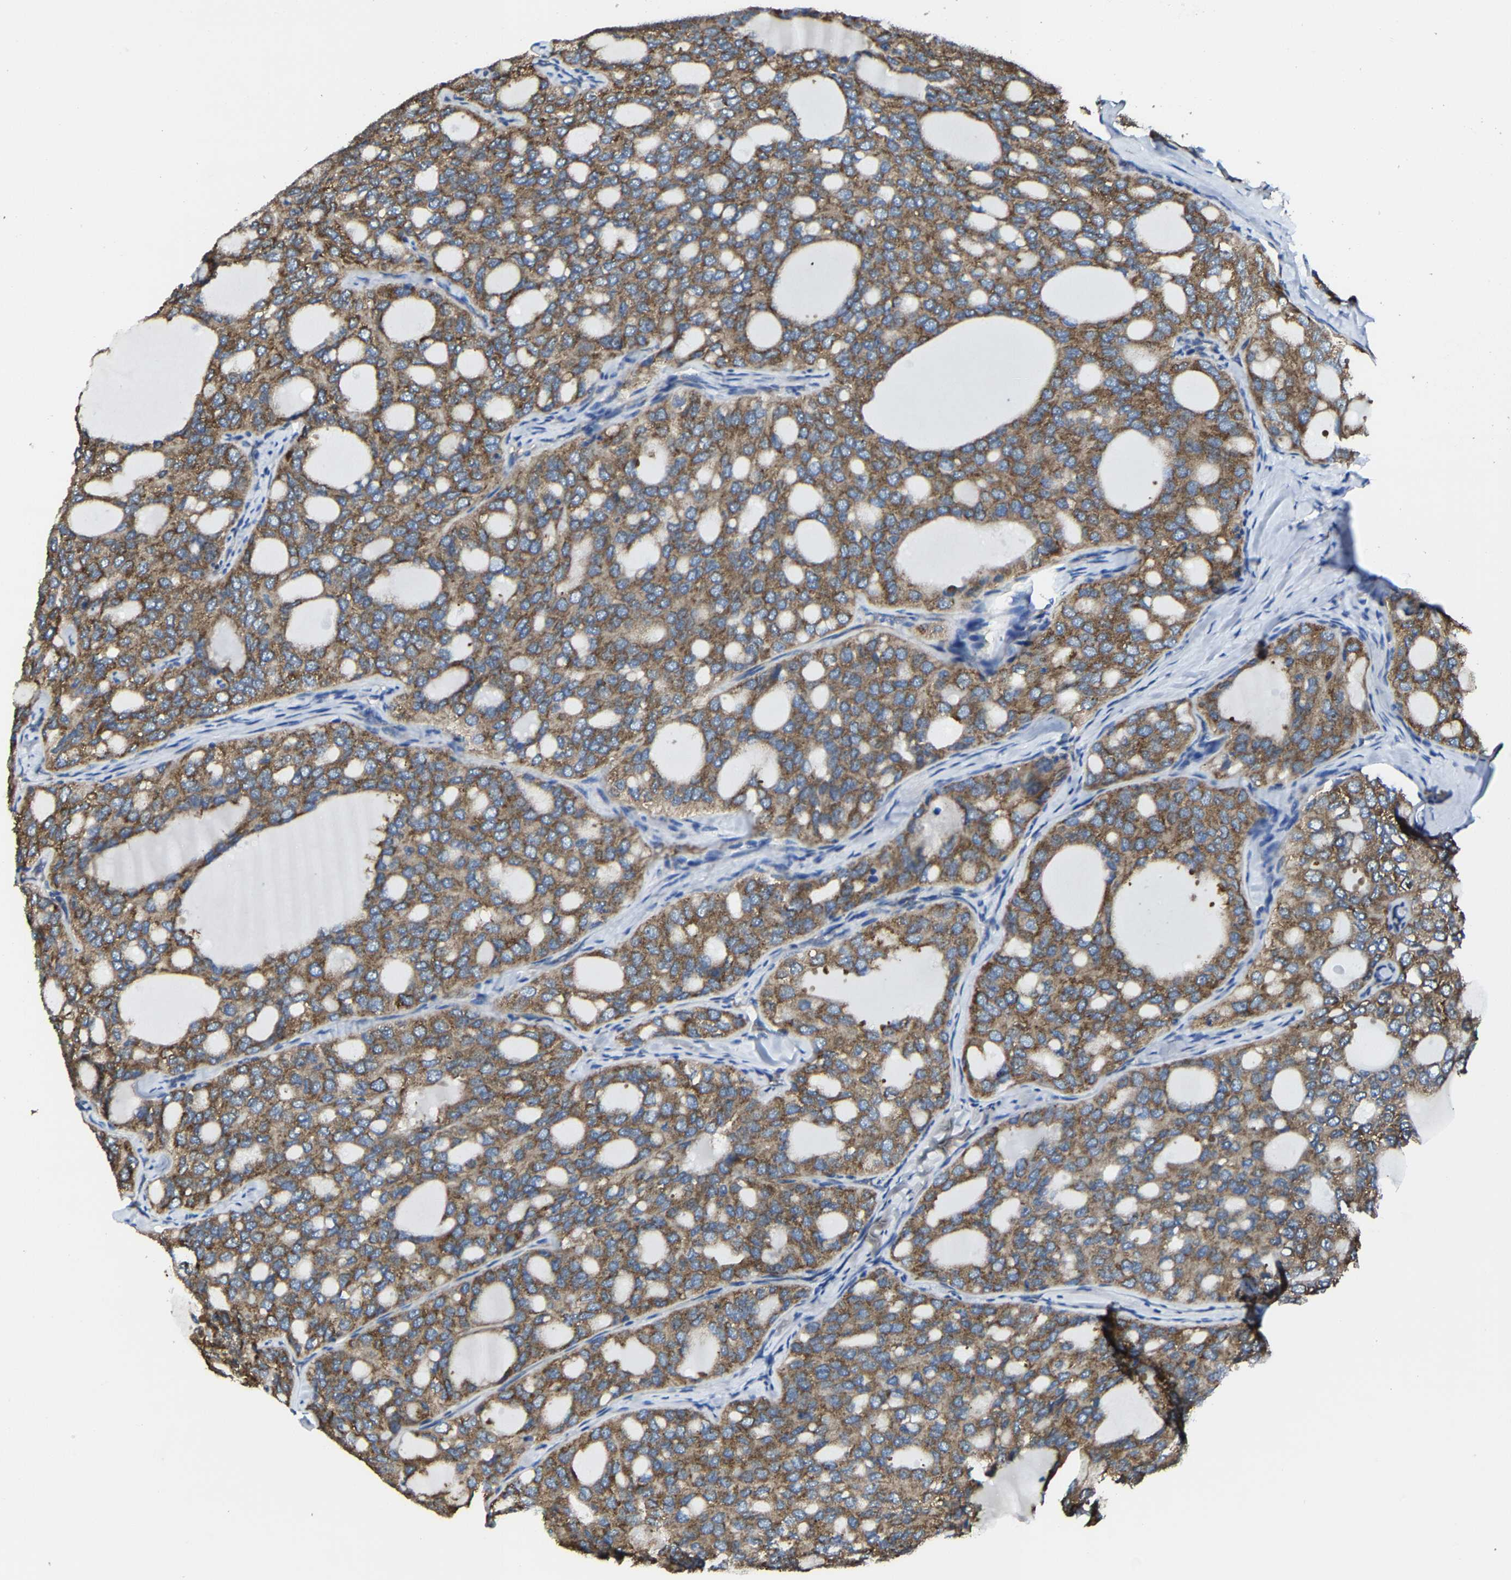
{"staining": {"intensity": "strong", "quantity": ">75%", "location": "cytoplasmic/membranous"}, "tissue": "thyroid cancer", "cell_type": "Tumor cells", "image_type": "cancer", "snomed": [{"axis": "morphology", "description": "Follicular adenoma carcinoma, NOS"}, {"axis": "topography", "description": "Thyroid gland"}], "caption": "Thyroid cancer stained with immunohistochemistry (IHC) demonstrates strong cytoplasmic/membranous staining in approximately >75% of tumor cells. Immunohistochemistry (ihc) stains the protein in brown and the nuclei are stained blue.", "gene": "G3BP2", "patient": {"sex": "male", "age": 75}}